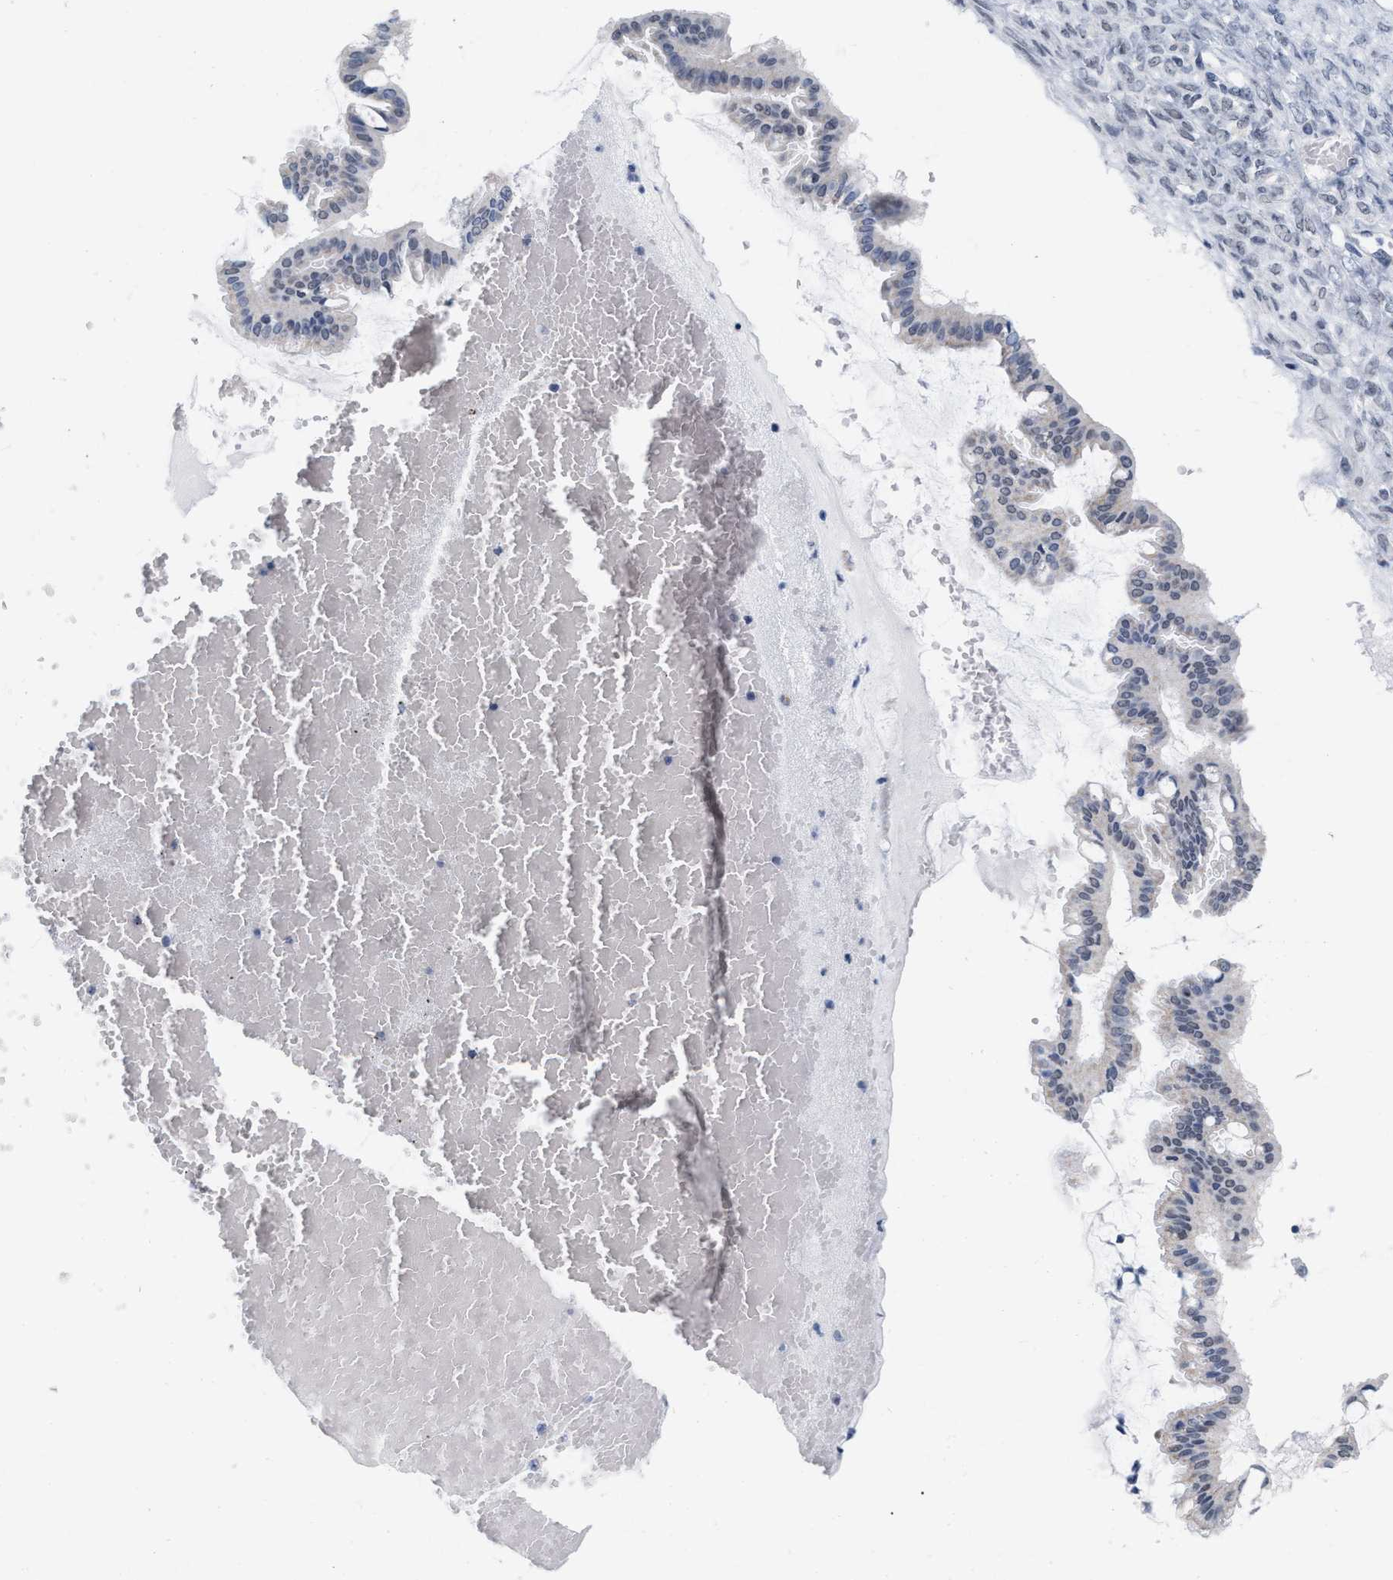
{"staining": {"intensity": "weak", "quantity": "<25%", "location": "cytoplasmic/membranous"}, "tissue": "ovarian cancer", "cell_type": "Tumor cells", "image_type": "cancer", "snomed": [{"axis": "morphology", "description": "Cystadenocarcinoma, mucinous, NOS"}, {"axis": "topography", "description": "Ovary"}], "caption": "Photomicrograph shows no protein staining in tumor cells of ovarian mucinous cystadenocarcinoma tissue. The staining was performed using DAB to visualize the protein expression in brown, while the nuclei were stained in blue with hematoxylin (Magnification: 20x).", "gene": "XIRP1", "patient": {"sex": "female", "age": 73}}